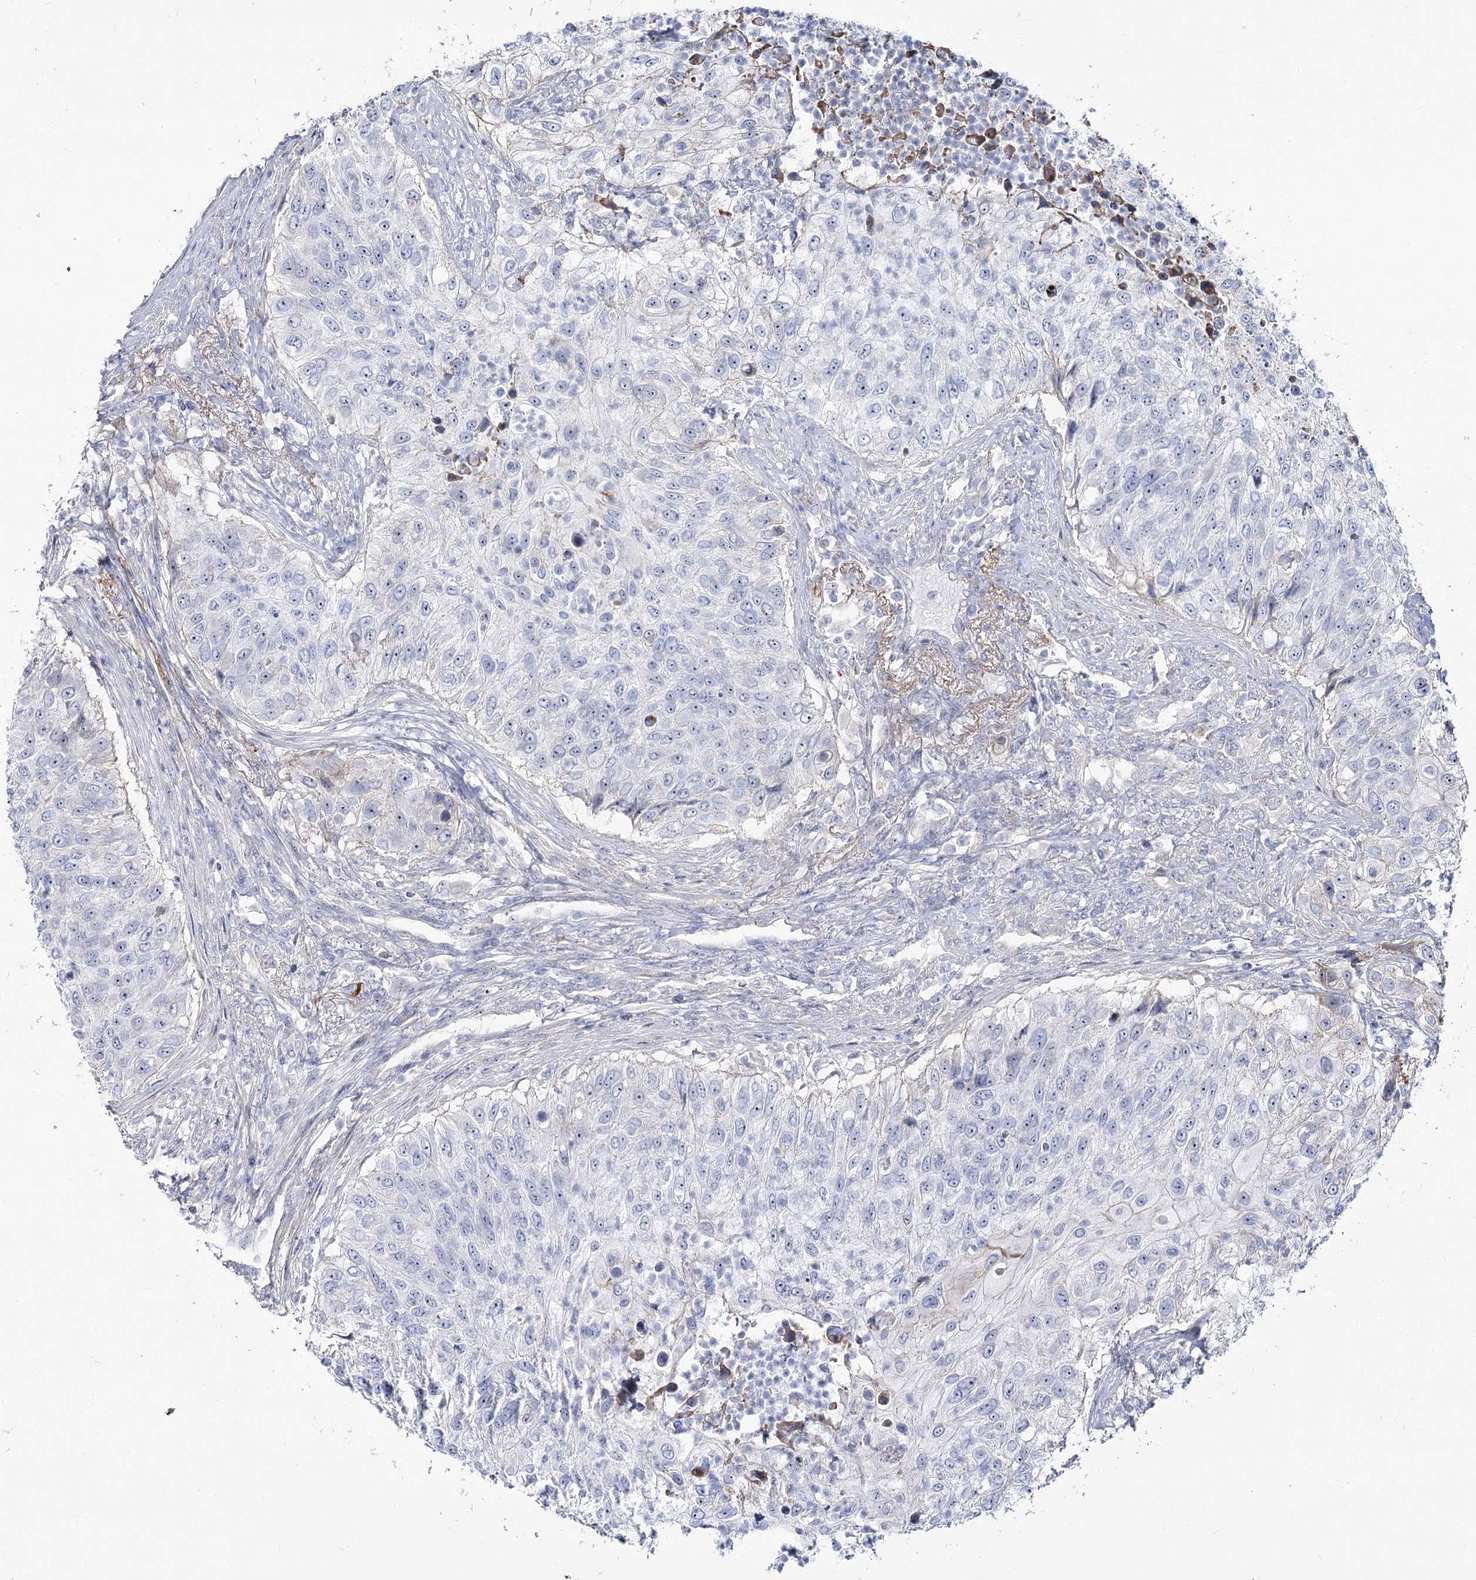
{"staining": {"intensity": "negative", "quantity": "none", "location": "none"}, "tissue": "urothelial cancer", "cell_type": "Tumor cells", "image_type": "cancer", "snomed": [{"axis": "morphology", "description": "Urothelial carcinoma, High grade"}, {"axis": "topography", "description": "Urinary bladder"}], "caption": "Tumor cells show no significant expression in urothelial cancer. The staining is performed using DAB brown chromogen with nuclei counter-stained in using hematoxylin.", "gene": "SUOX", "patient": {"sex": "female", "age": 60}}